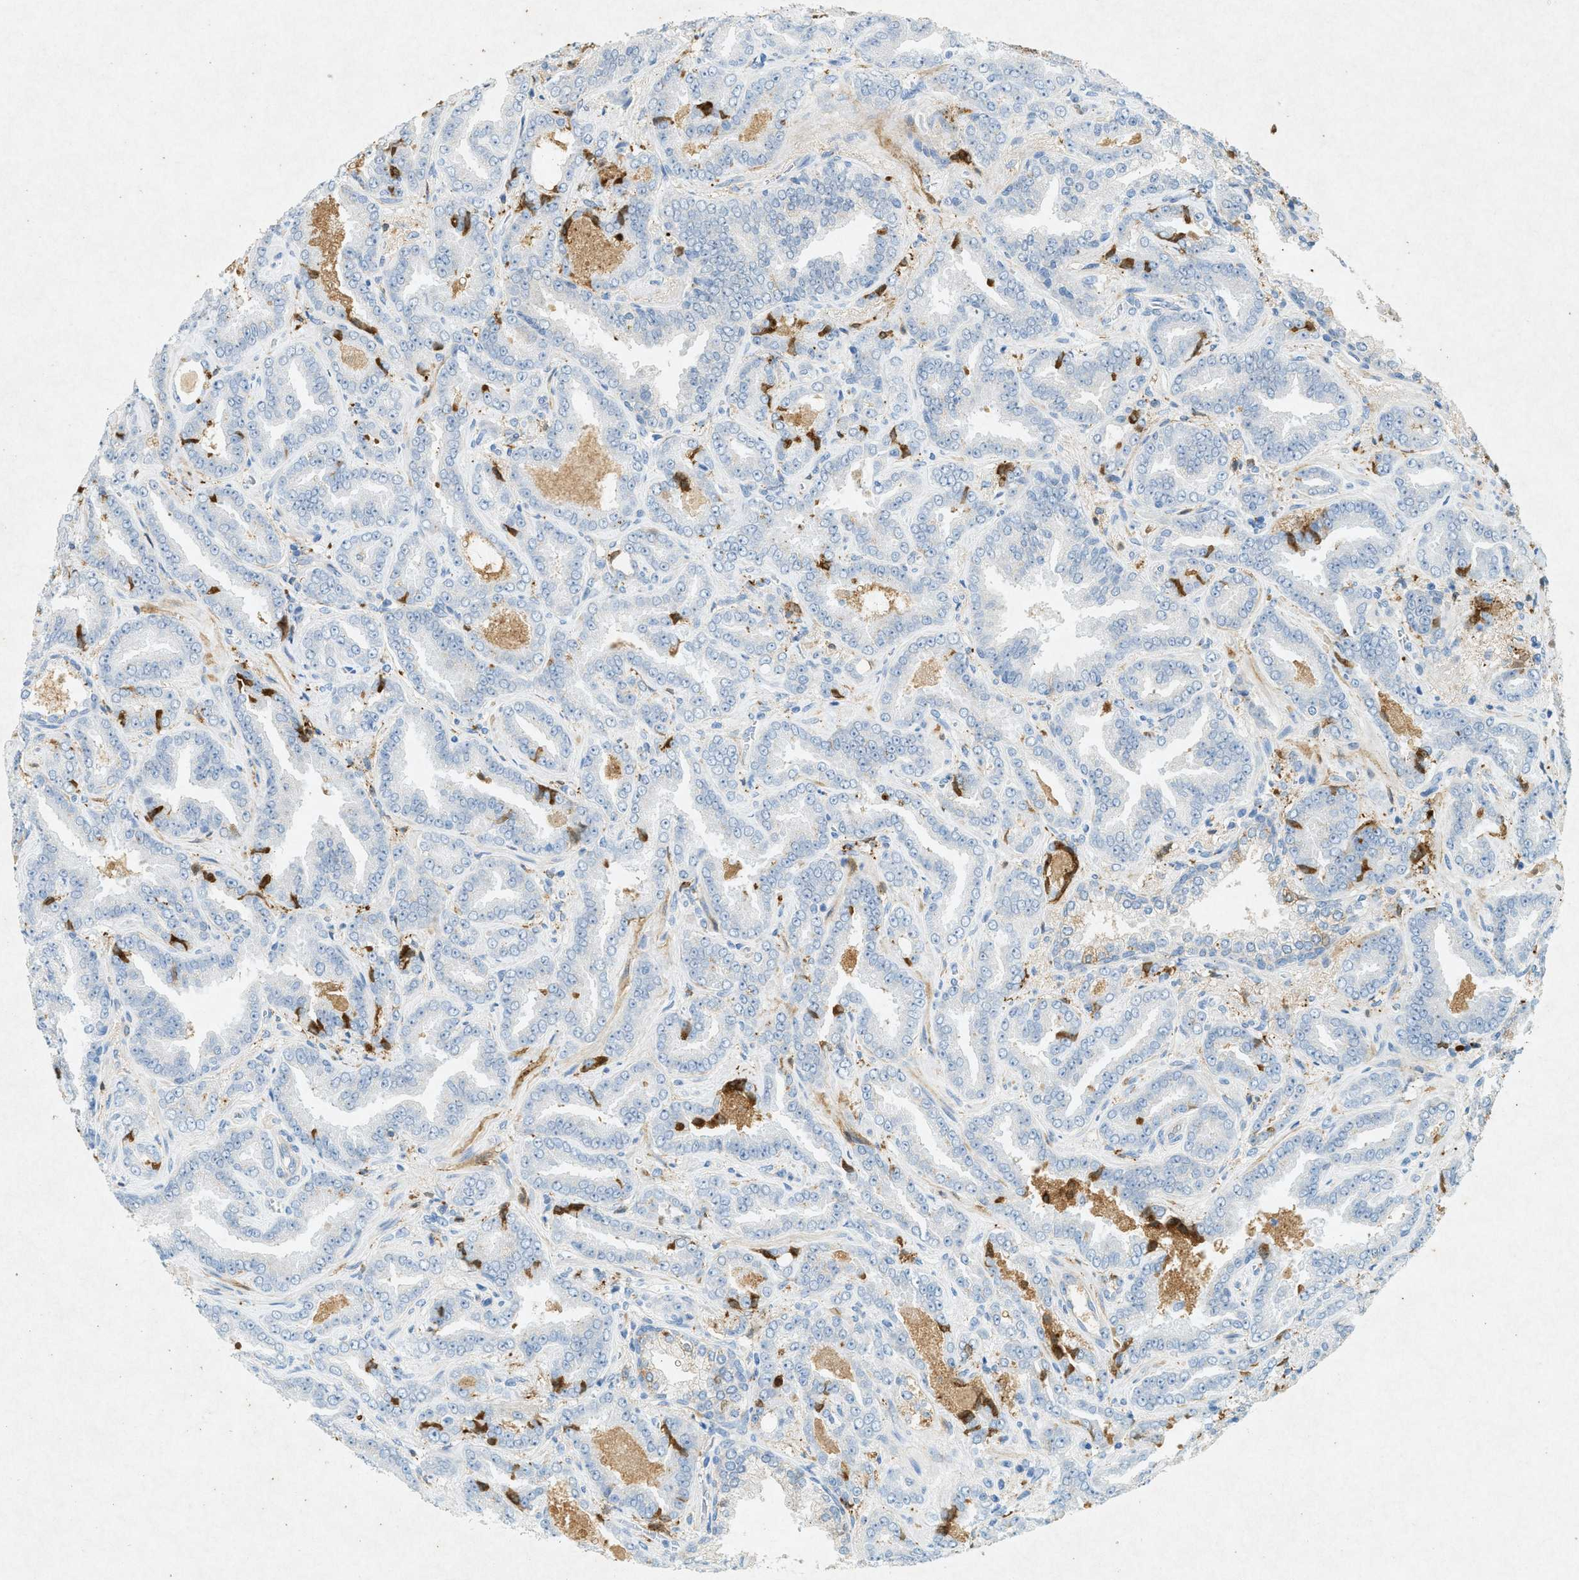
{"staining": {"intensity": "negative", "quantity": "none", "location": "none"}, "tissue": "prostate cancer", "cell_type": "Tumor cells", "image_type": "cancer", "snomed": [{"axis": "morphology", "description": "Adenocarcinoma, Low grade"}, {"axis": "topography", "description": "Prostate"}], "caption": "The micrograph demonstrates no staining of tumor cells in prostate cancer.", "gene": "F2", "patient": {"sex": "male", "age": 60}}